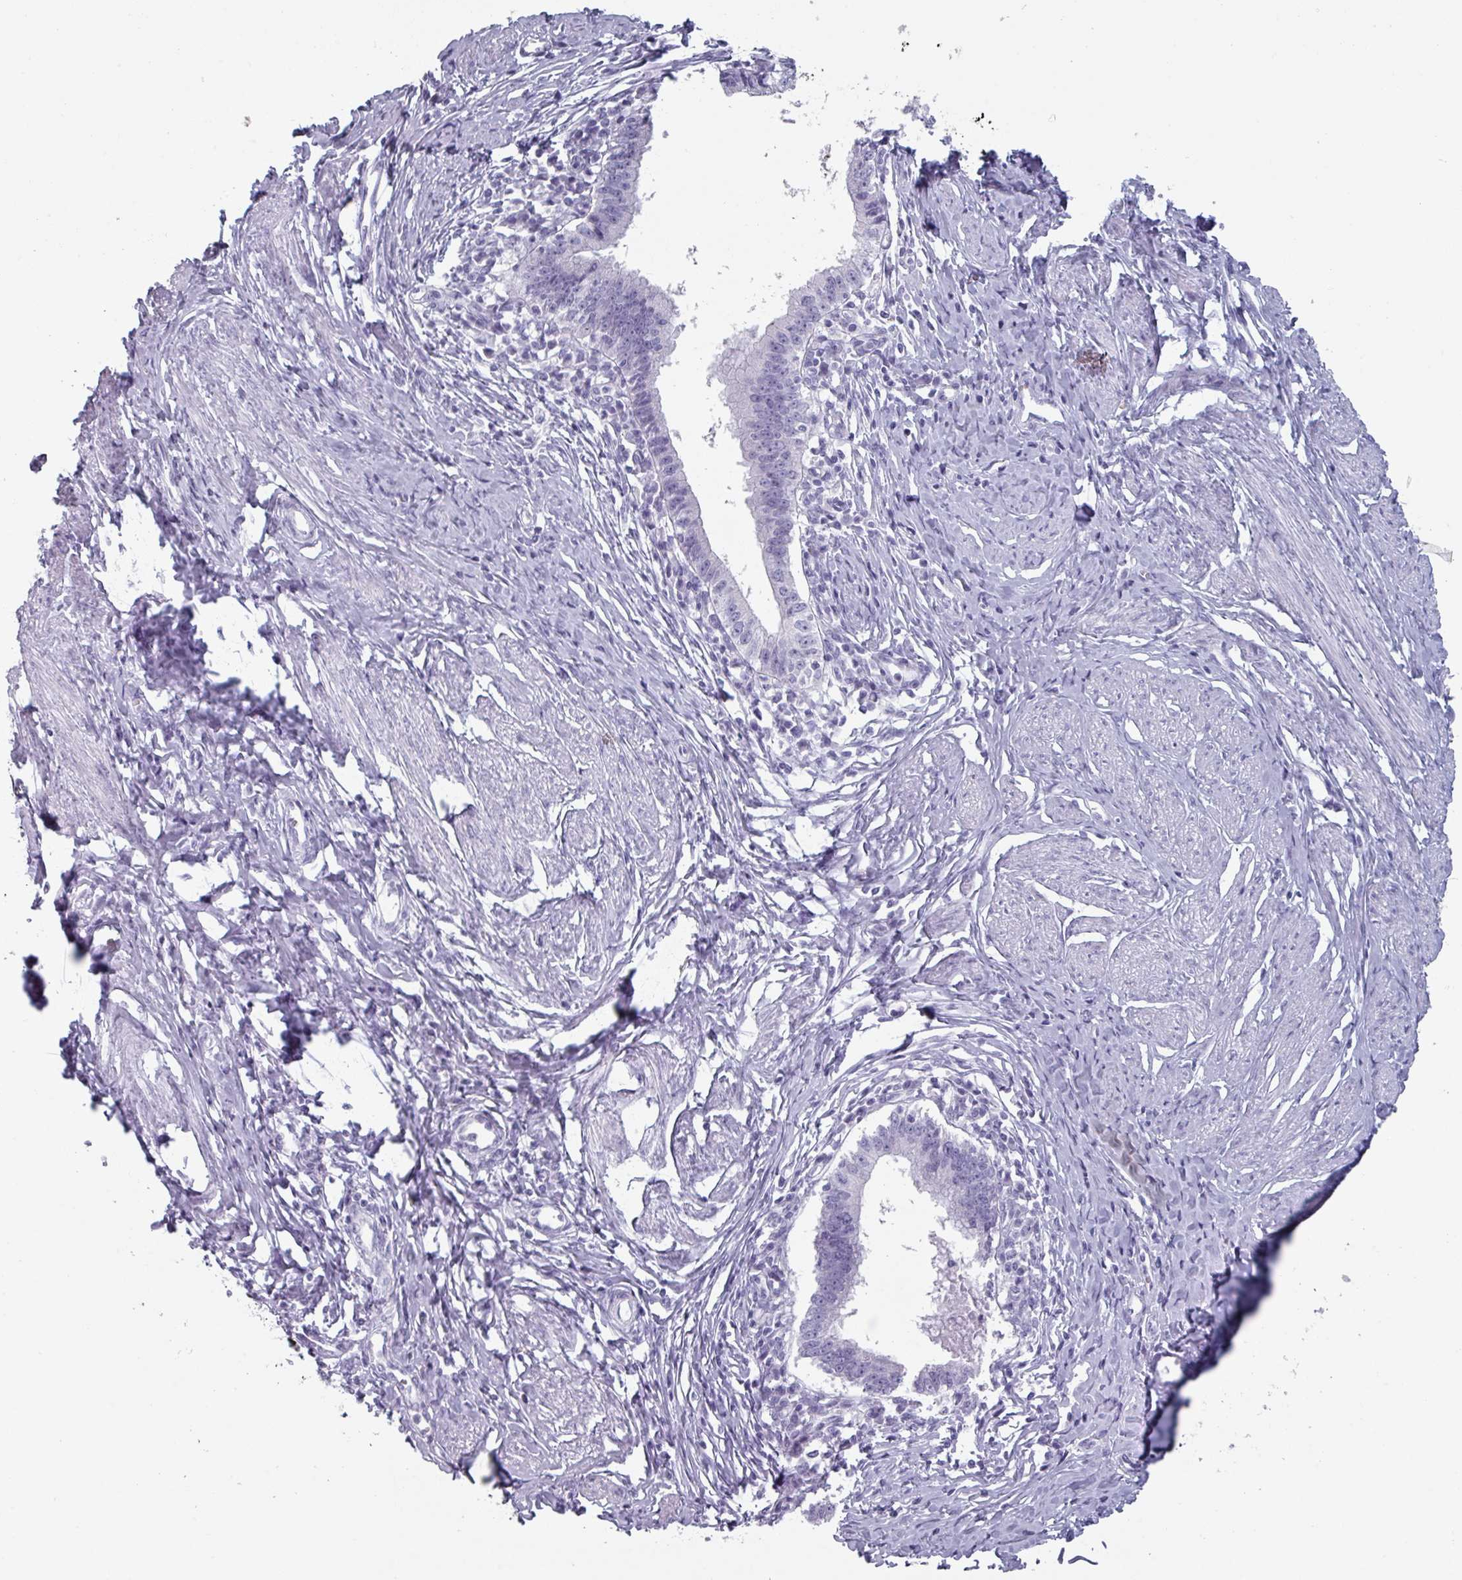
{"staining": {"intensity": "negative", "quantity": "none", "location": "none"}, "tissue": "cervical cancer", "cell_type": "Tumor cells", "image_type": "cancer", "snomed": [{"axis": "morphology", "description": "Adenocarcinoma, NOS"}, {"axis": "topography", "description": "Cervix"}], "caption": "There is no significant positivity in tumor cells of adenocarcinoma (cervical). The staining is performed using DAB brown chromogen with nuclei counter-stained in using hematoxylin.", "gene": "SLC35G2", "patient": {"sex": "female", "age": 36}}